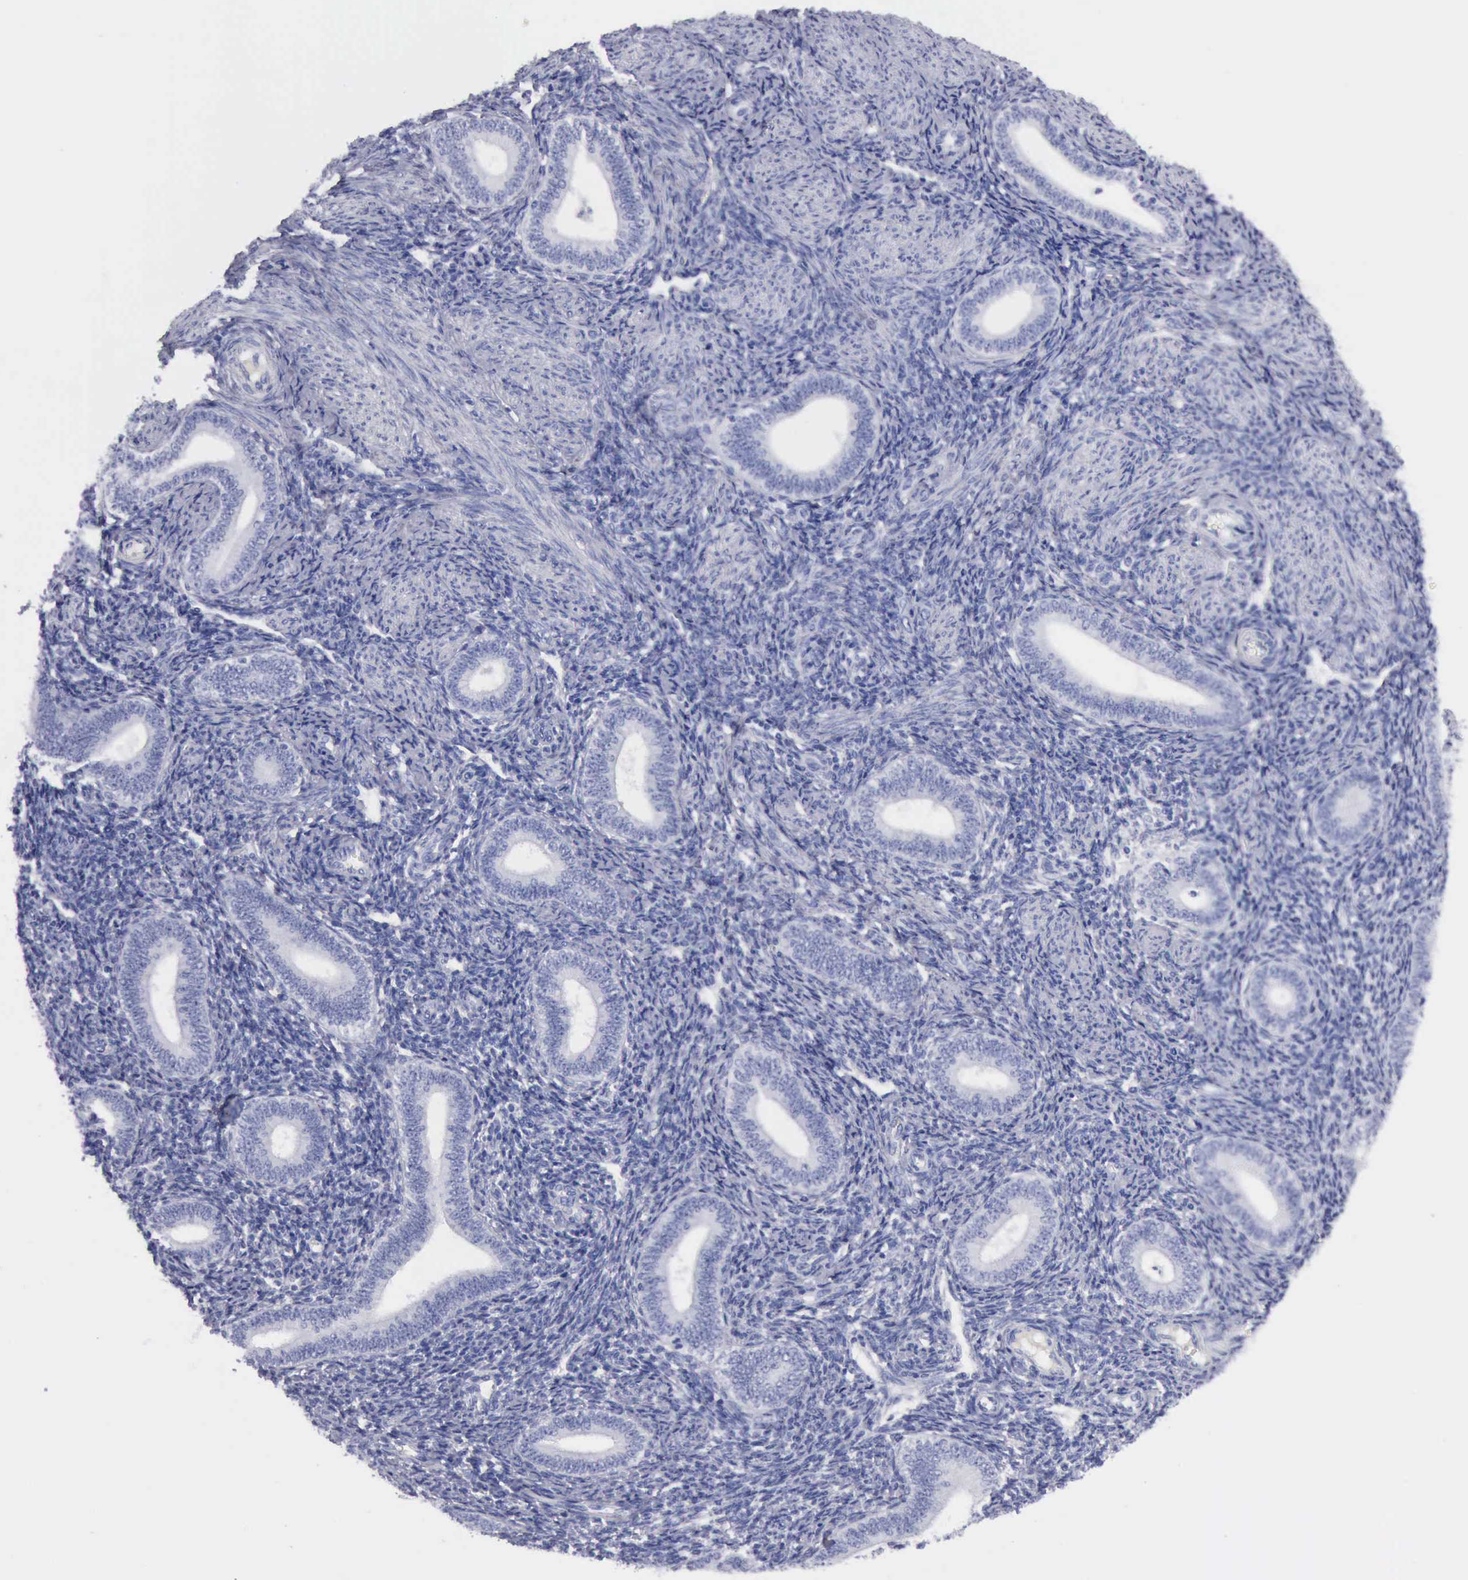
{"staining": {"intensity": "negative", "quantity": "none", "location": "none"}, "tissue": "endometrium", "cell_type": "Cells in endometrial stroma", "image_type": "normal", "snomed": [{"axis": "morphology", "description": "Normal tissue, NOS"}, {"axis": "topography", "description": "Endometrium"}], "caption": "Protein analysis of unremarkable endometrium displays no significant expression in cells in endometrial stroma. (Stains: DAB (3,3'-diaminobenzidine) IHC with hematoxylin counter stain, Microscopy: brightfield microscopy at high magnification).", "gene": "CYP19A1", "patient": {"sex": "female", "age": 35}}